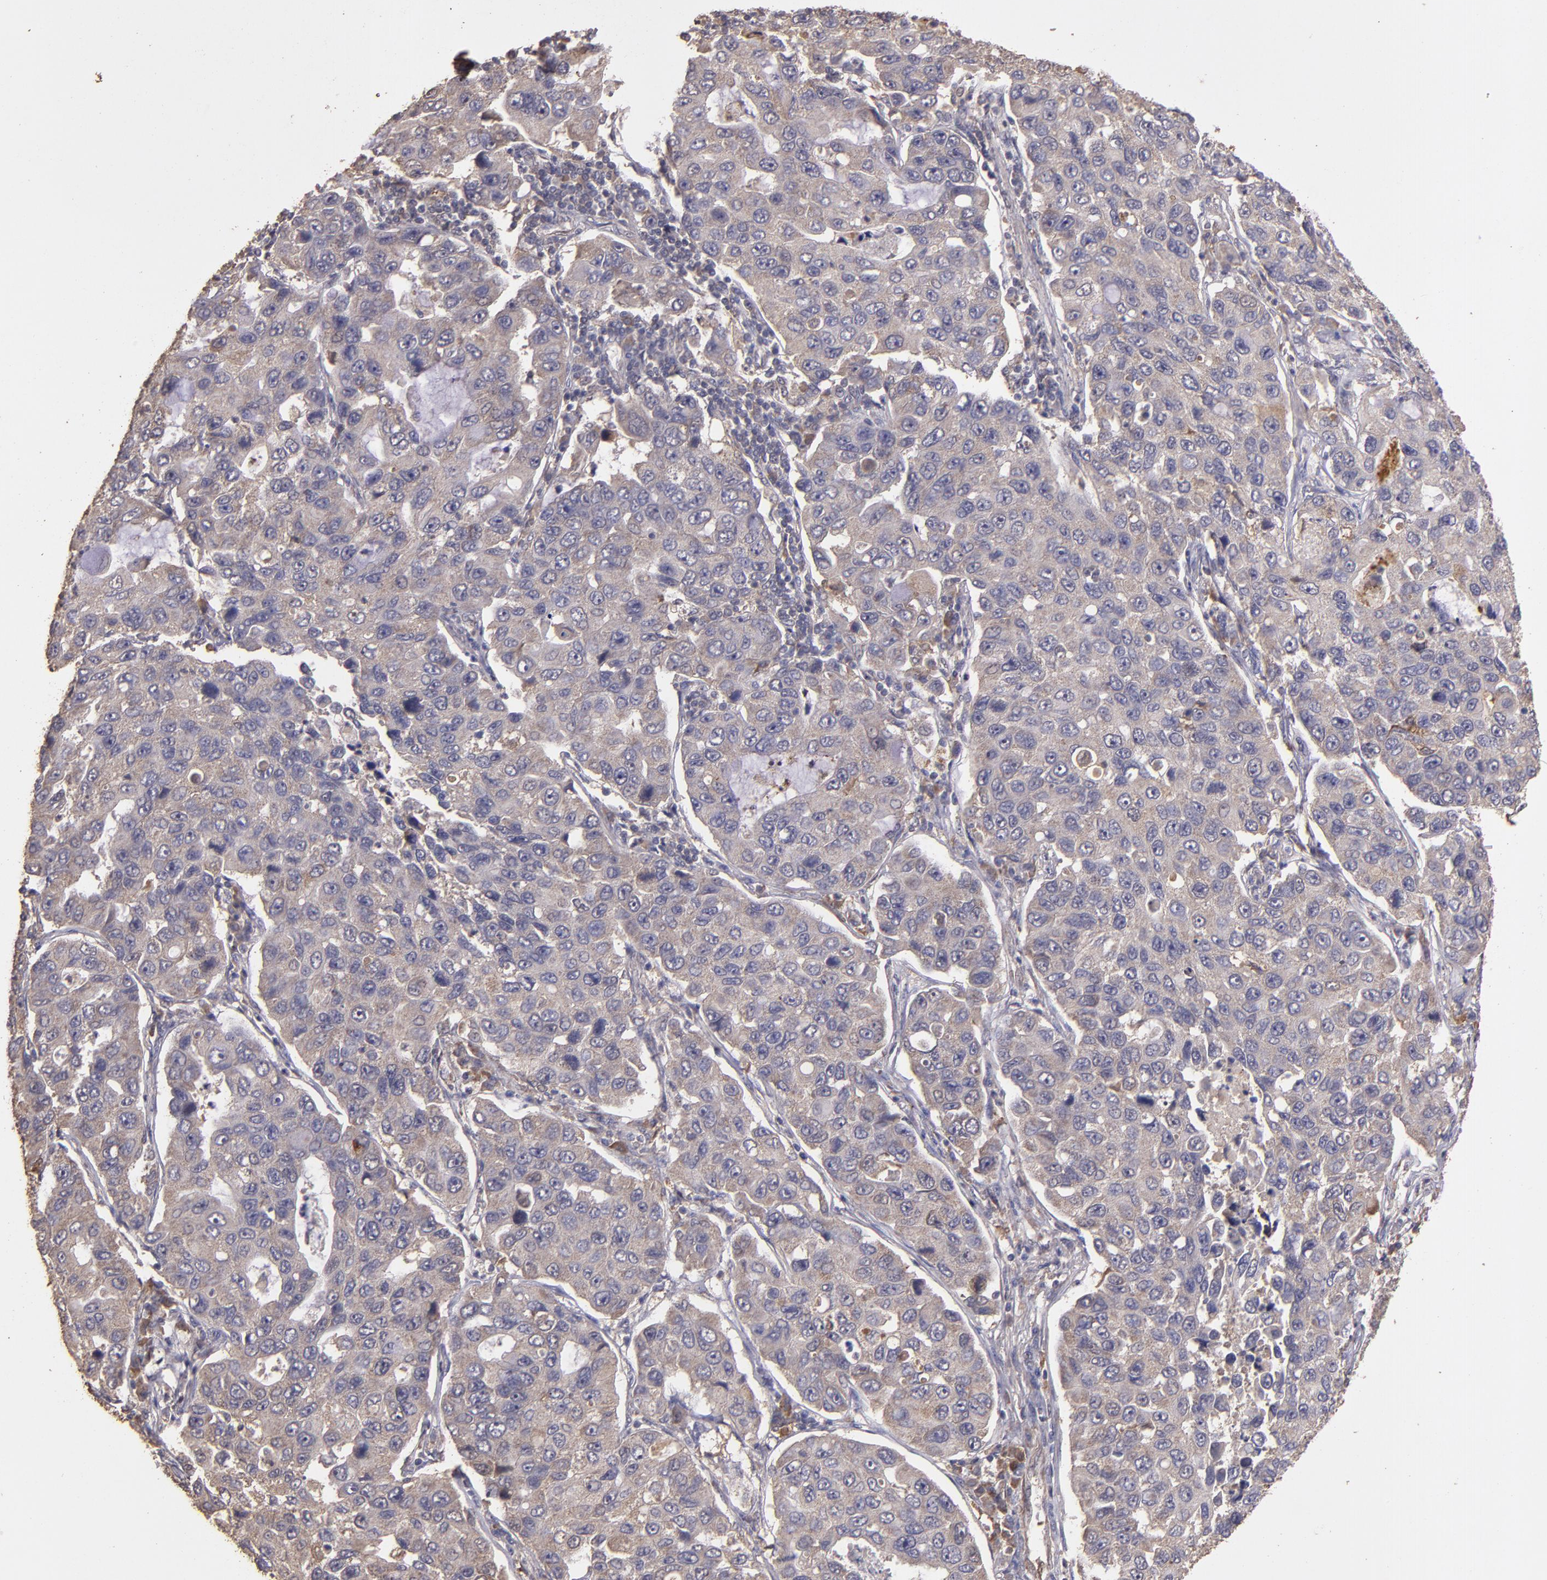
{"staining": {"intensity": "weak", "quantity": ">75%", "location": "cytoplasmic/membranous"}, "tissue": "lung cancer", "cell_type": "Tumor cells", "image_type": "cancer", "snomed": [{"axis": "morphology", "description": "Adenocarcinoma, NOS"}, {"axis": "topography", "description": "Lung"}], "caption": "Adenocarcinoma (lung) stained with DAB (3,3'-diaminobenzidine) immunohistochemistry (IHC) shows low levels of weak cytoplasmic/membranous expression in about >75% of tumor cells.", "gene": "HECTD1", "patient": {"sex": "male", "age": 64}}